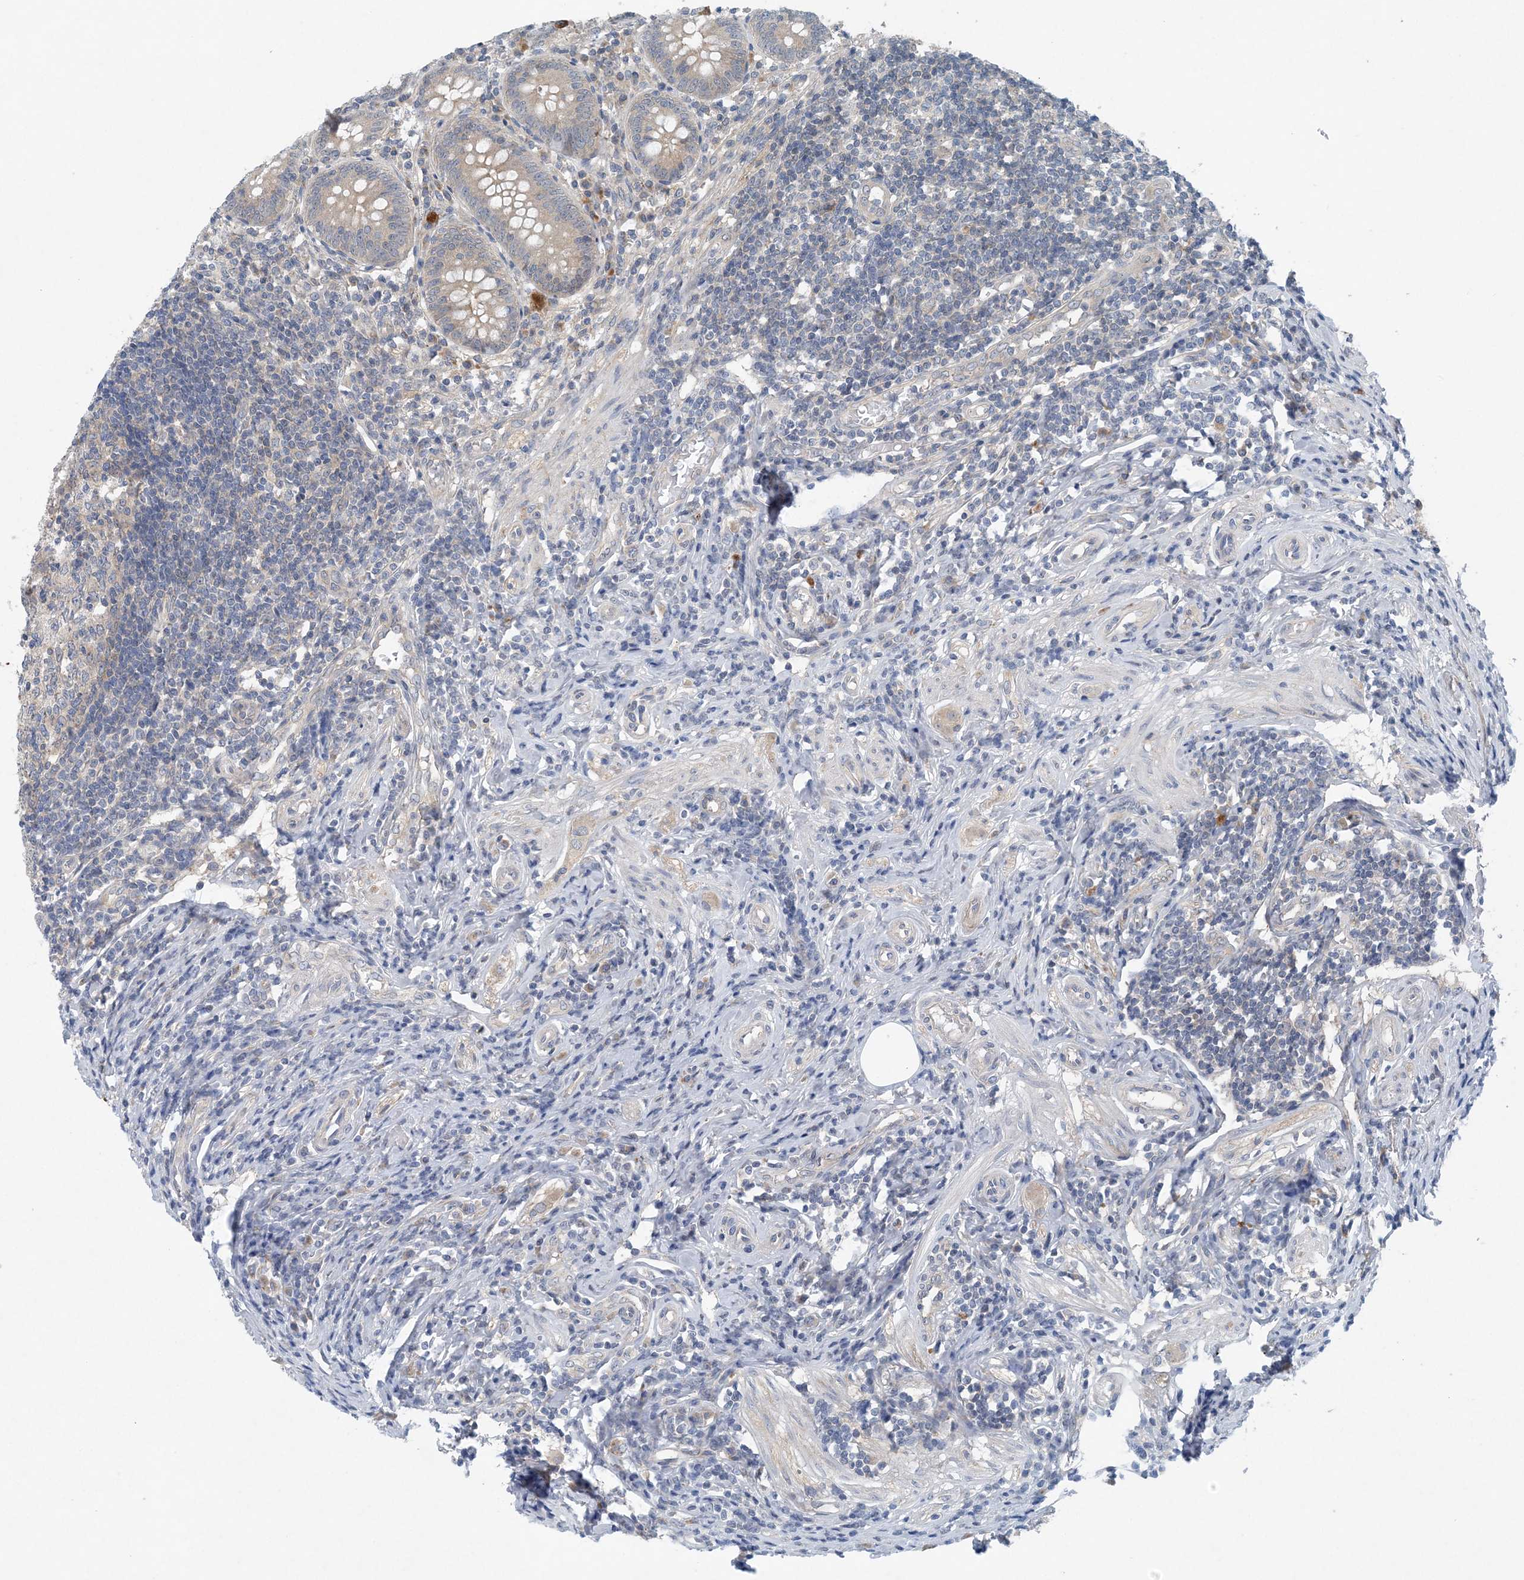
{"staining": {"intensity": "weak", "quantity": "25%-75%", "location": "cytoplasmic/membranous"}, "tissue": "appendix", "cell_type": "Glandular cells", "image_type": "normal", "snomed": [{"axis": "morphology", "description": "Normal tissue, NOS"}, {"axis": "topography", "description": "Appendix"}], "caption": "Protein expression by immunohistochemistry shows weak cytoplasmic/membranous expression in about 25%-75% of glandular cells in normal appendix.", "gene": "HIKESHI", "patient": {"sex": "female", "age": 54}}